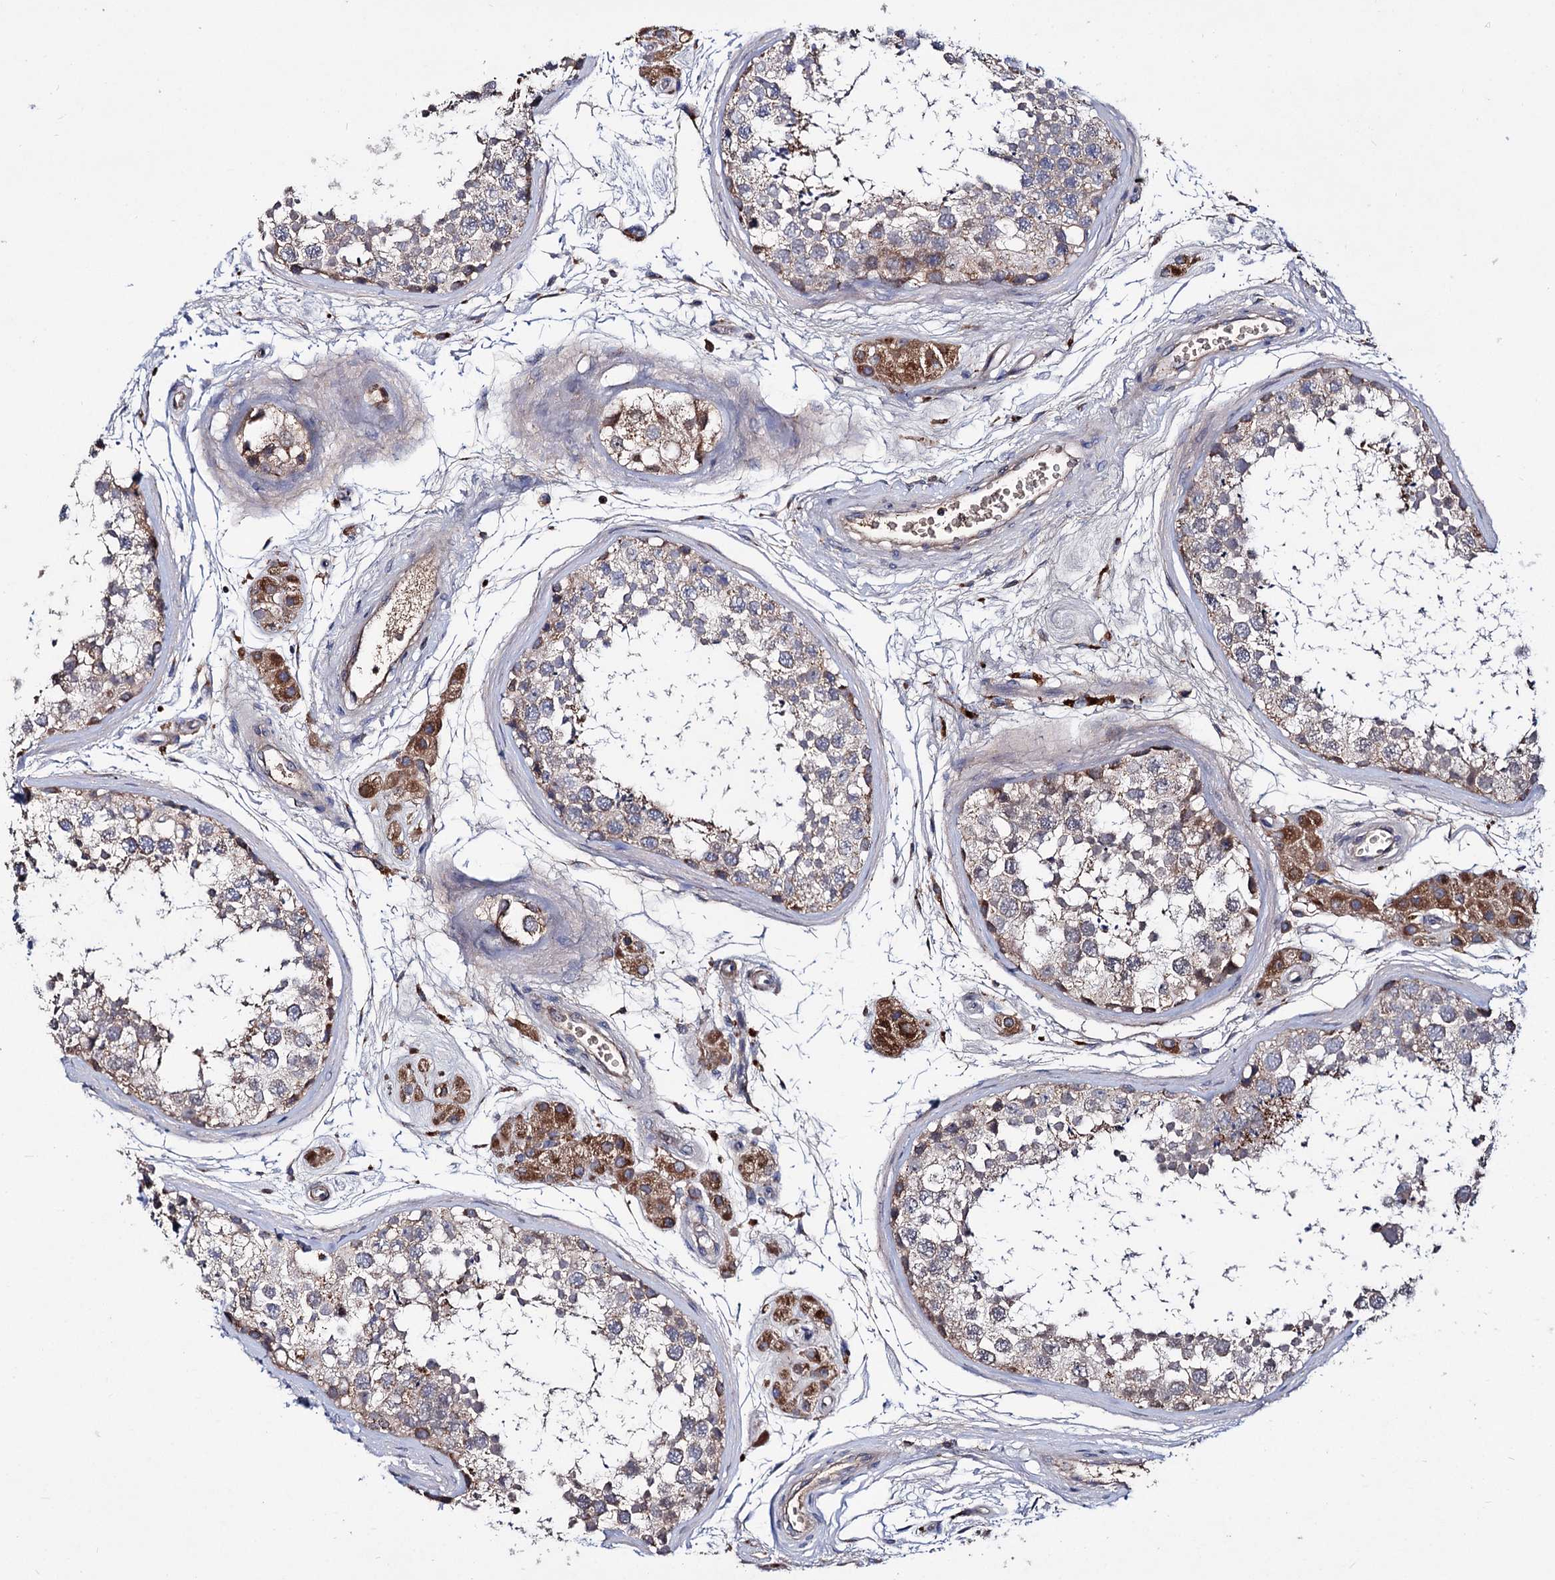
{"staining": {"intensity": "weak", "quantity": "25%-75%", "location": "cytoplasmic/membranous"}, "tissue": "testis", "cell_type": "Cells in seminiferous ducts", "image_type": "normal", "snomed": [{"axis": "morphology", "description": "Normal tissue, NOS"}, {"axis": "topography", "description": "Testis"}], "caption": "Protein staining of benign testis demonstrates weak cytoplasmic/membranous positivity in about 25%-75% of cells in seminiferous ducts.", "gene": "CLPB", "patient": {"sex": "male", "age": 56}}